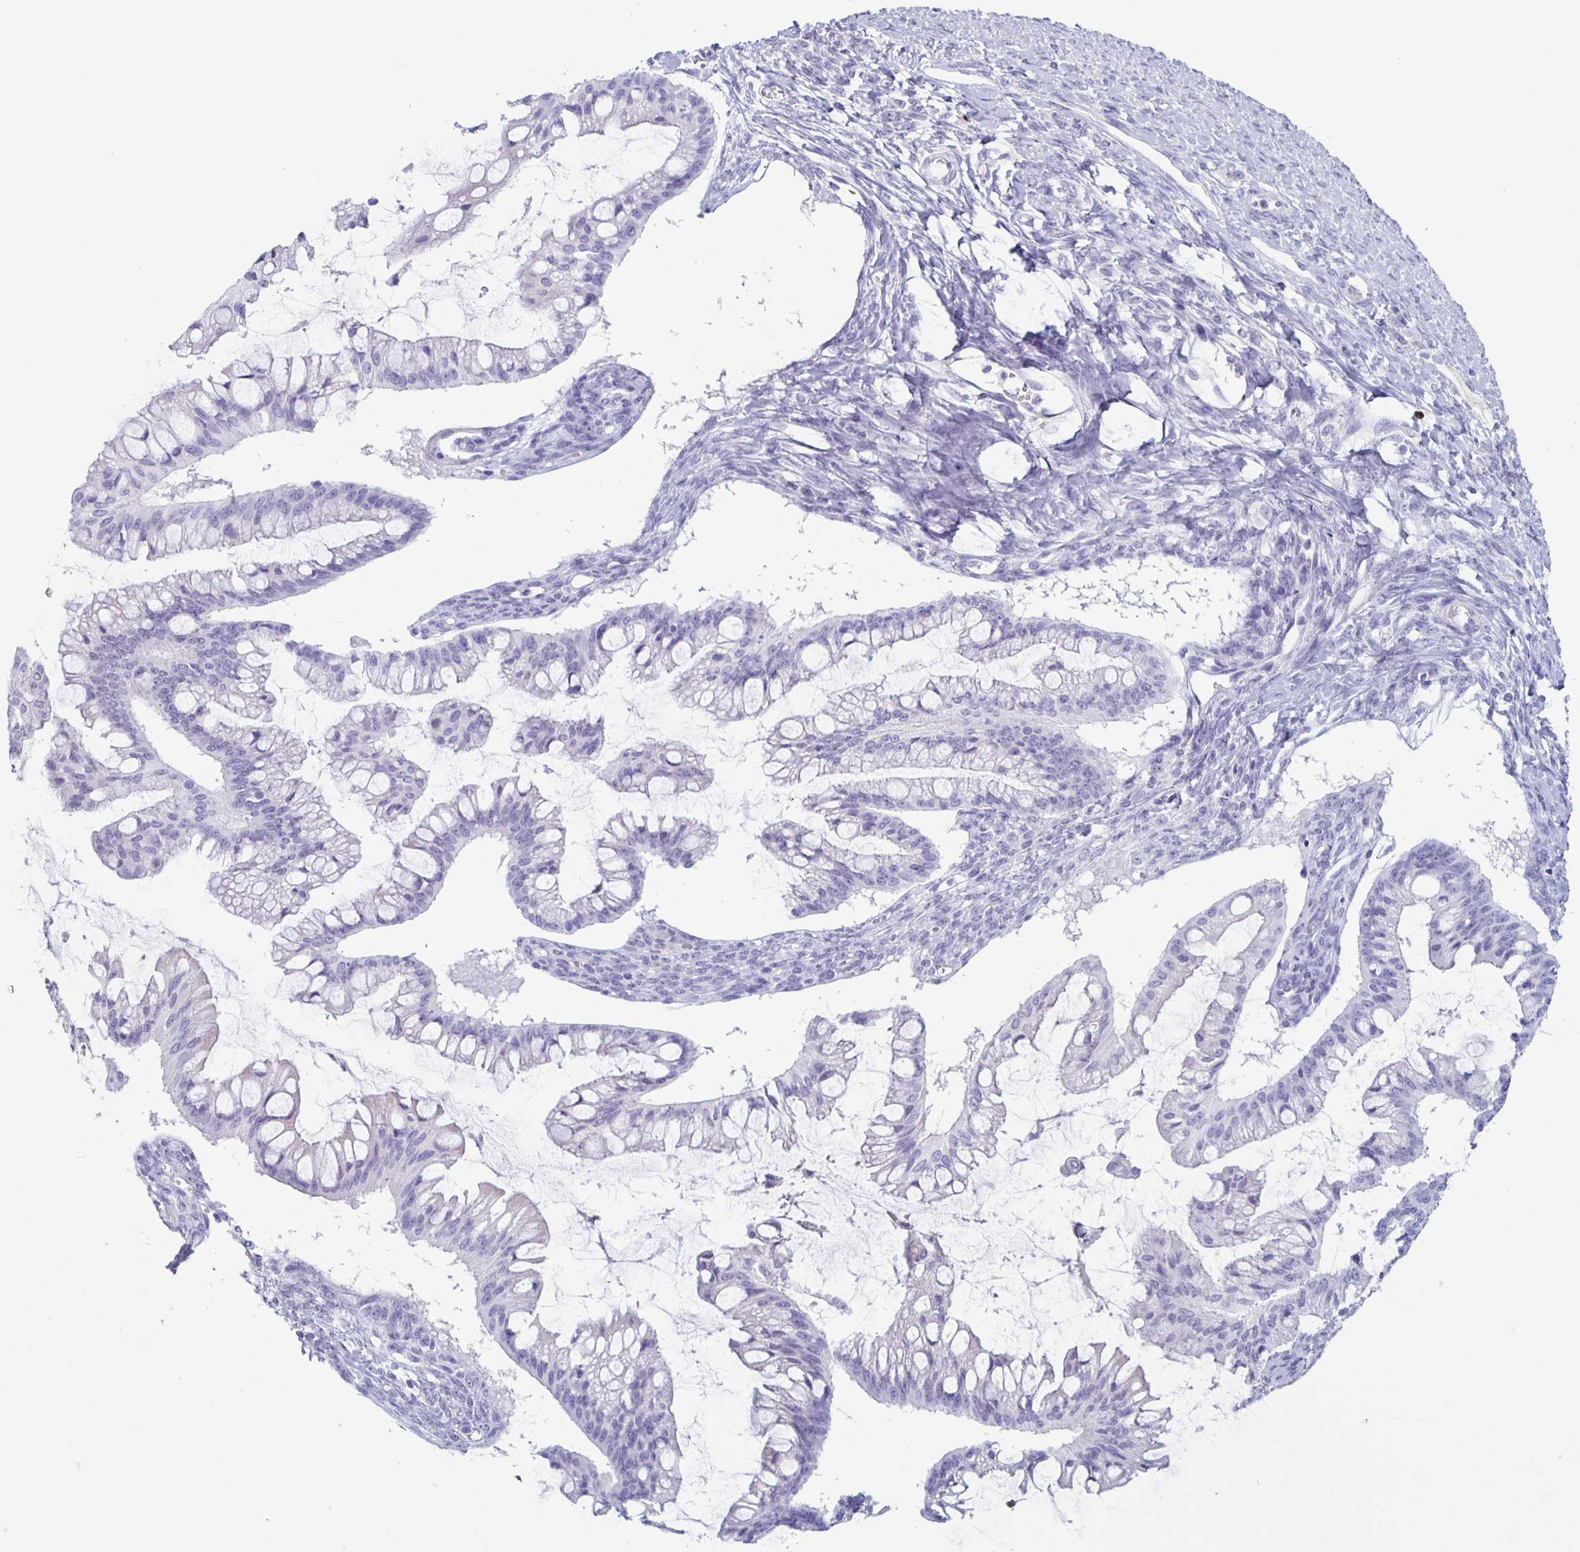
{"staining": {"intensity": "negative", "quantity": "none", "location": "none"}, "tissue": "ovarian cancer", "cell_type": "Tumor cells", "image_type": "cancer", "snomed": [{"axis": "morphology", "description": "Cystadenocarcinoma, mucinous, NOS"}, {"axis": "topography", "description": "Ovary"}], "caption": "High power microscopy histopathology image of an IHC histopathology image of mucinous cystadenocarcinoma (ovarian), revealing no significant staining in tumor cells.", "gene": "GZMK", "patient": {"sex": "female", "age": 73}}